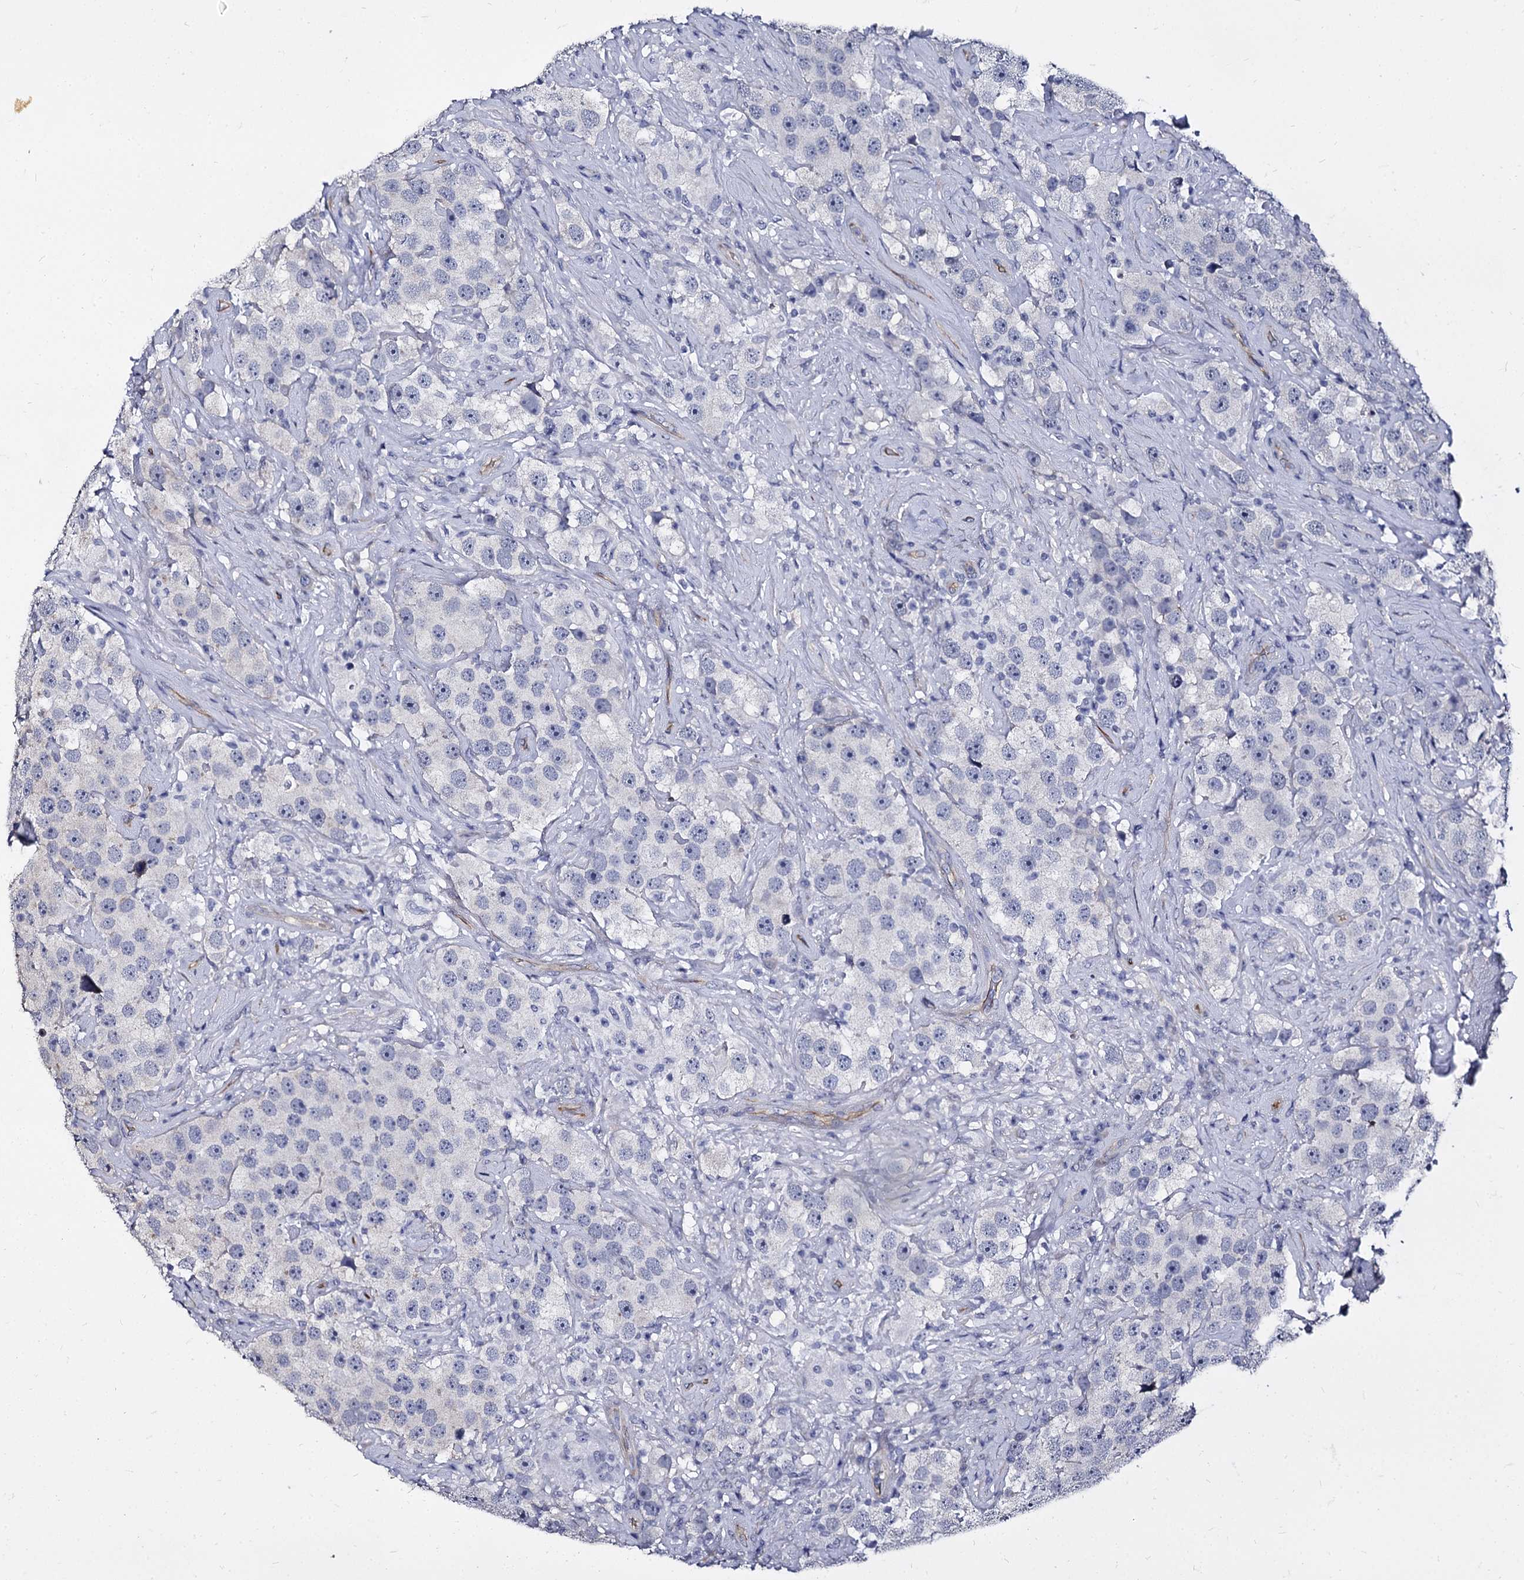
{"staining": {"intensity": "negative", "quantity": "none", "location": "none"}, "tissue": "testis cancer", "cell_type": "Tumor cells", "image_type": "cancer", "snomed": [{"axis": "morphology", "description": "Seminoma, NOS"}, {"axis": "topography", "description": "Testis"}], "caption": "High power microscopy photomicrograph of an immunohistochemistry histopathology image of testis cancer, revealing no significant positivity in tumor cells.", "gene": "CBFB", "patient": {"sex": "male", "age": 49}}